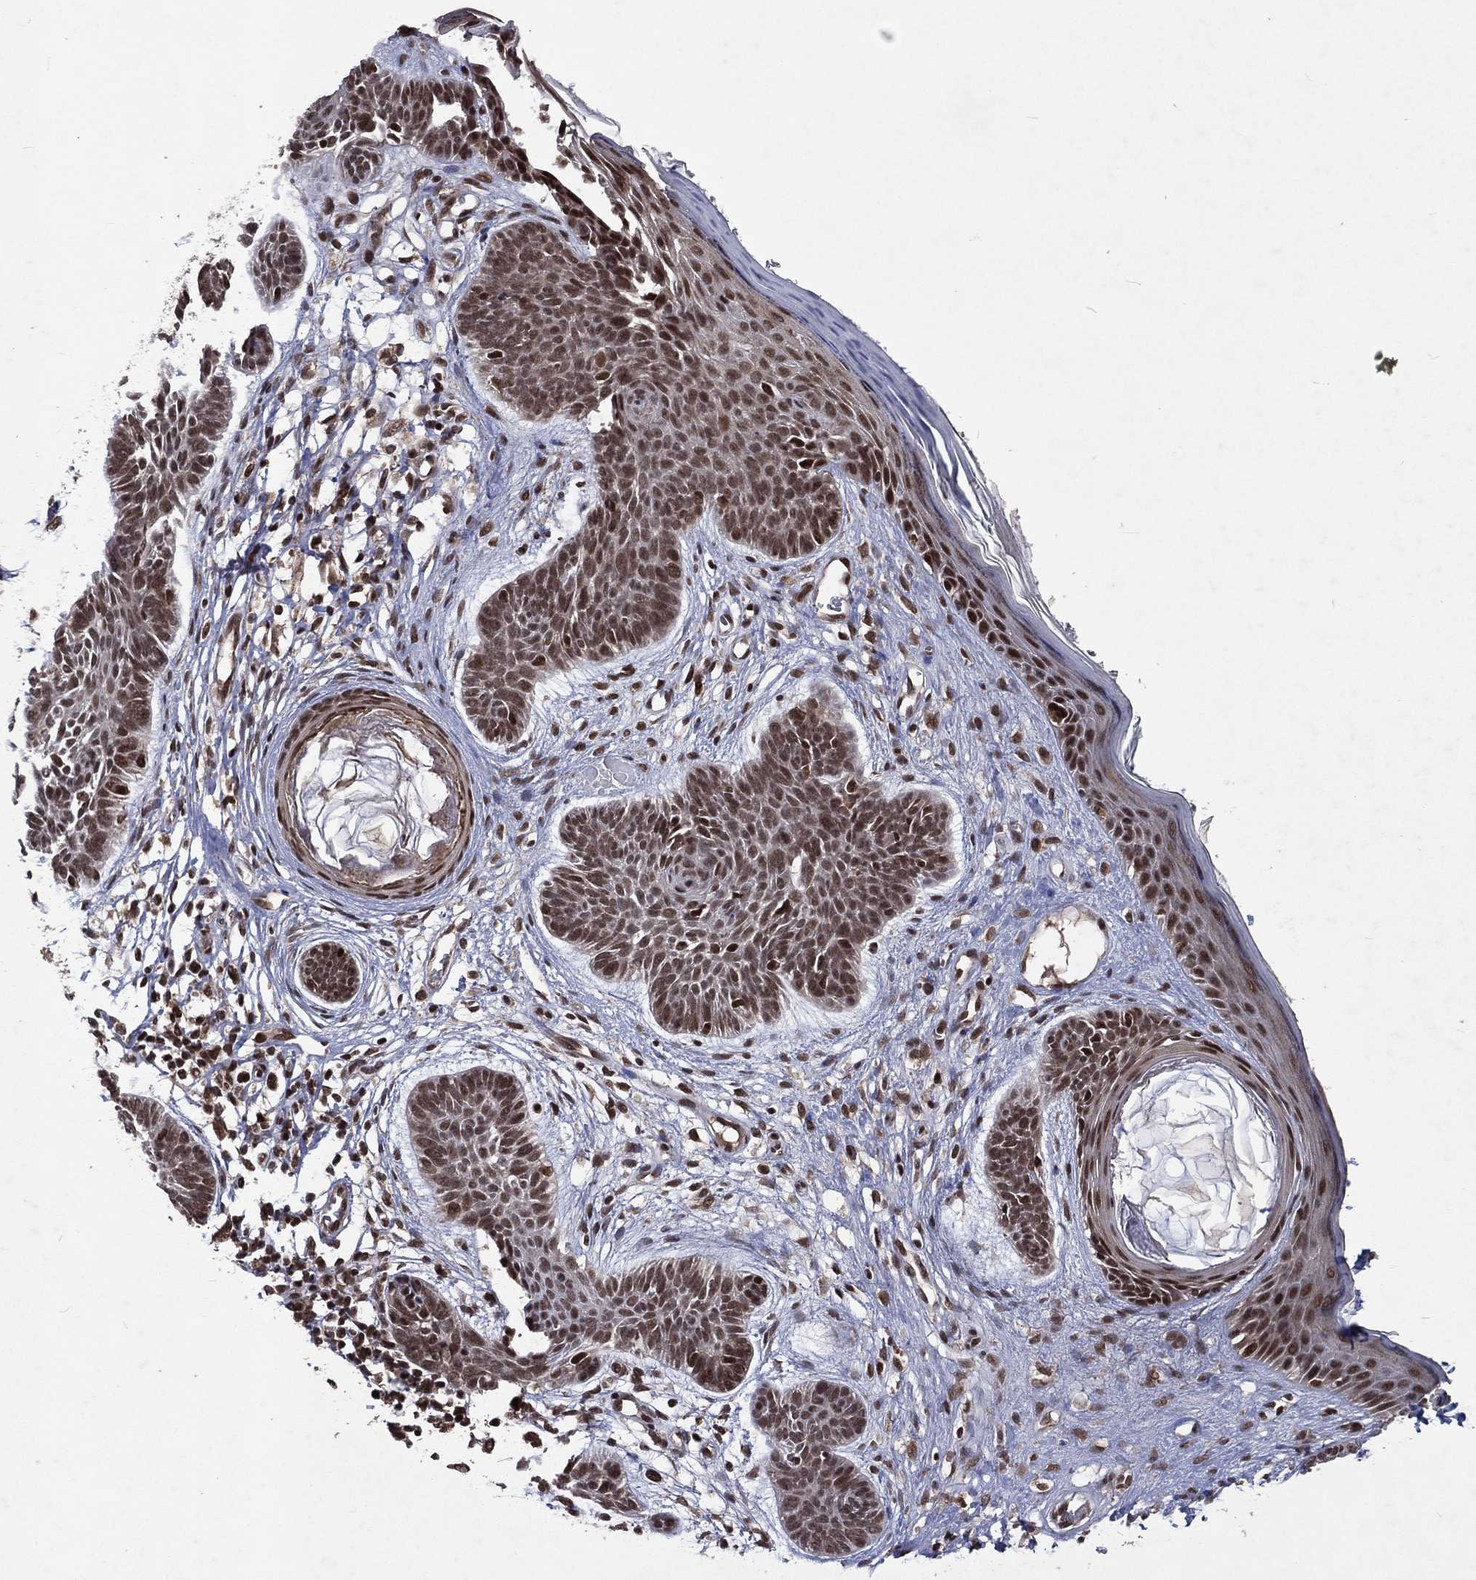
{"staining": {"intensity": "moderate", "quantity": ">75%", "location": "nuclear"}, "tissue": "skin cancer", "cell_type": "Tumor cells", "image_type": "cancer", "snomed": [{"axis": "morphology", "description": "Basal cell carcinoma"}, {"axis": "topography", "description": "Skin"}], "caption": "Protein expression analysis of skin cancer displays moderate nuclear expression in approximately >75% of tumor cells. (brown staining indicates protein expression, while blue staining denotes nuclei).", "gene": "DMAP1", "patient": {"sex": "male", "age": 85}}